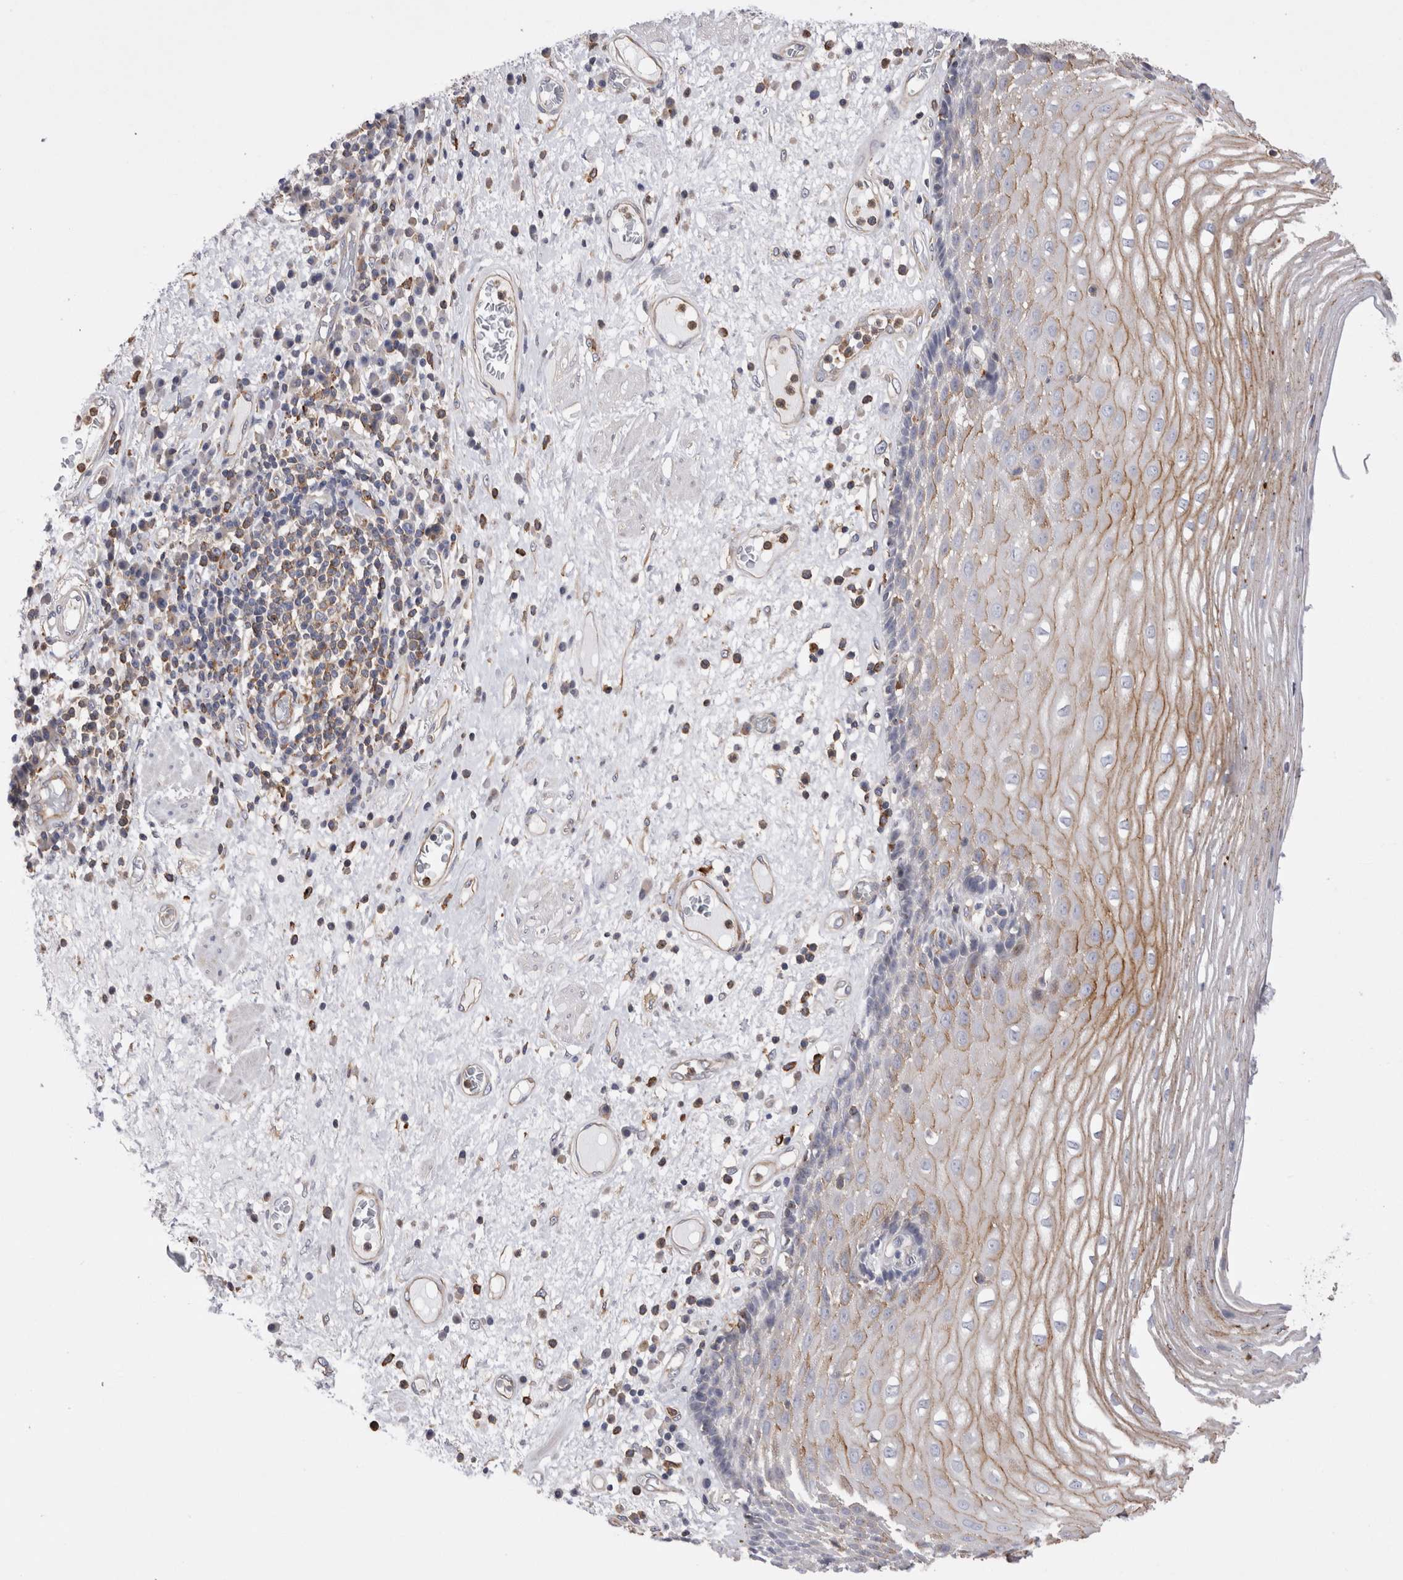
{"staining": {"intensity": "moderate", "quantity": ">75%", "location": "cytoplasmic/membranous"}, "tissue": "esophagus", "cell_type": "Squamous epithelial cells", "image_type": "normal", "snomed": [{"axis": "morphology", "description": "Normal tissue, NOS"}, {"axis": "morphology", "description": "Adenocarcinoma, NOS"}, {"axis": "topography", "description": "Esophagus"}], "caption": "Esophagus stained for a protein displays moderate cytoplasmic/membranous positivity in squamous epithelial cells. Nuclei are stained in blue.", "gene": "RAB11FIP1", "patient": {"sex": "male", "age": 62}}